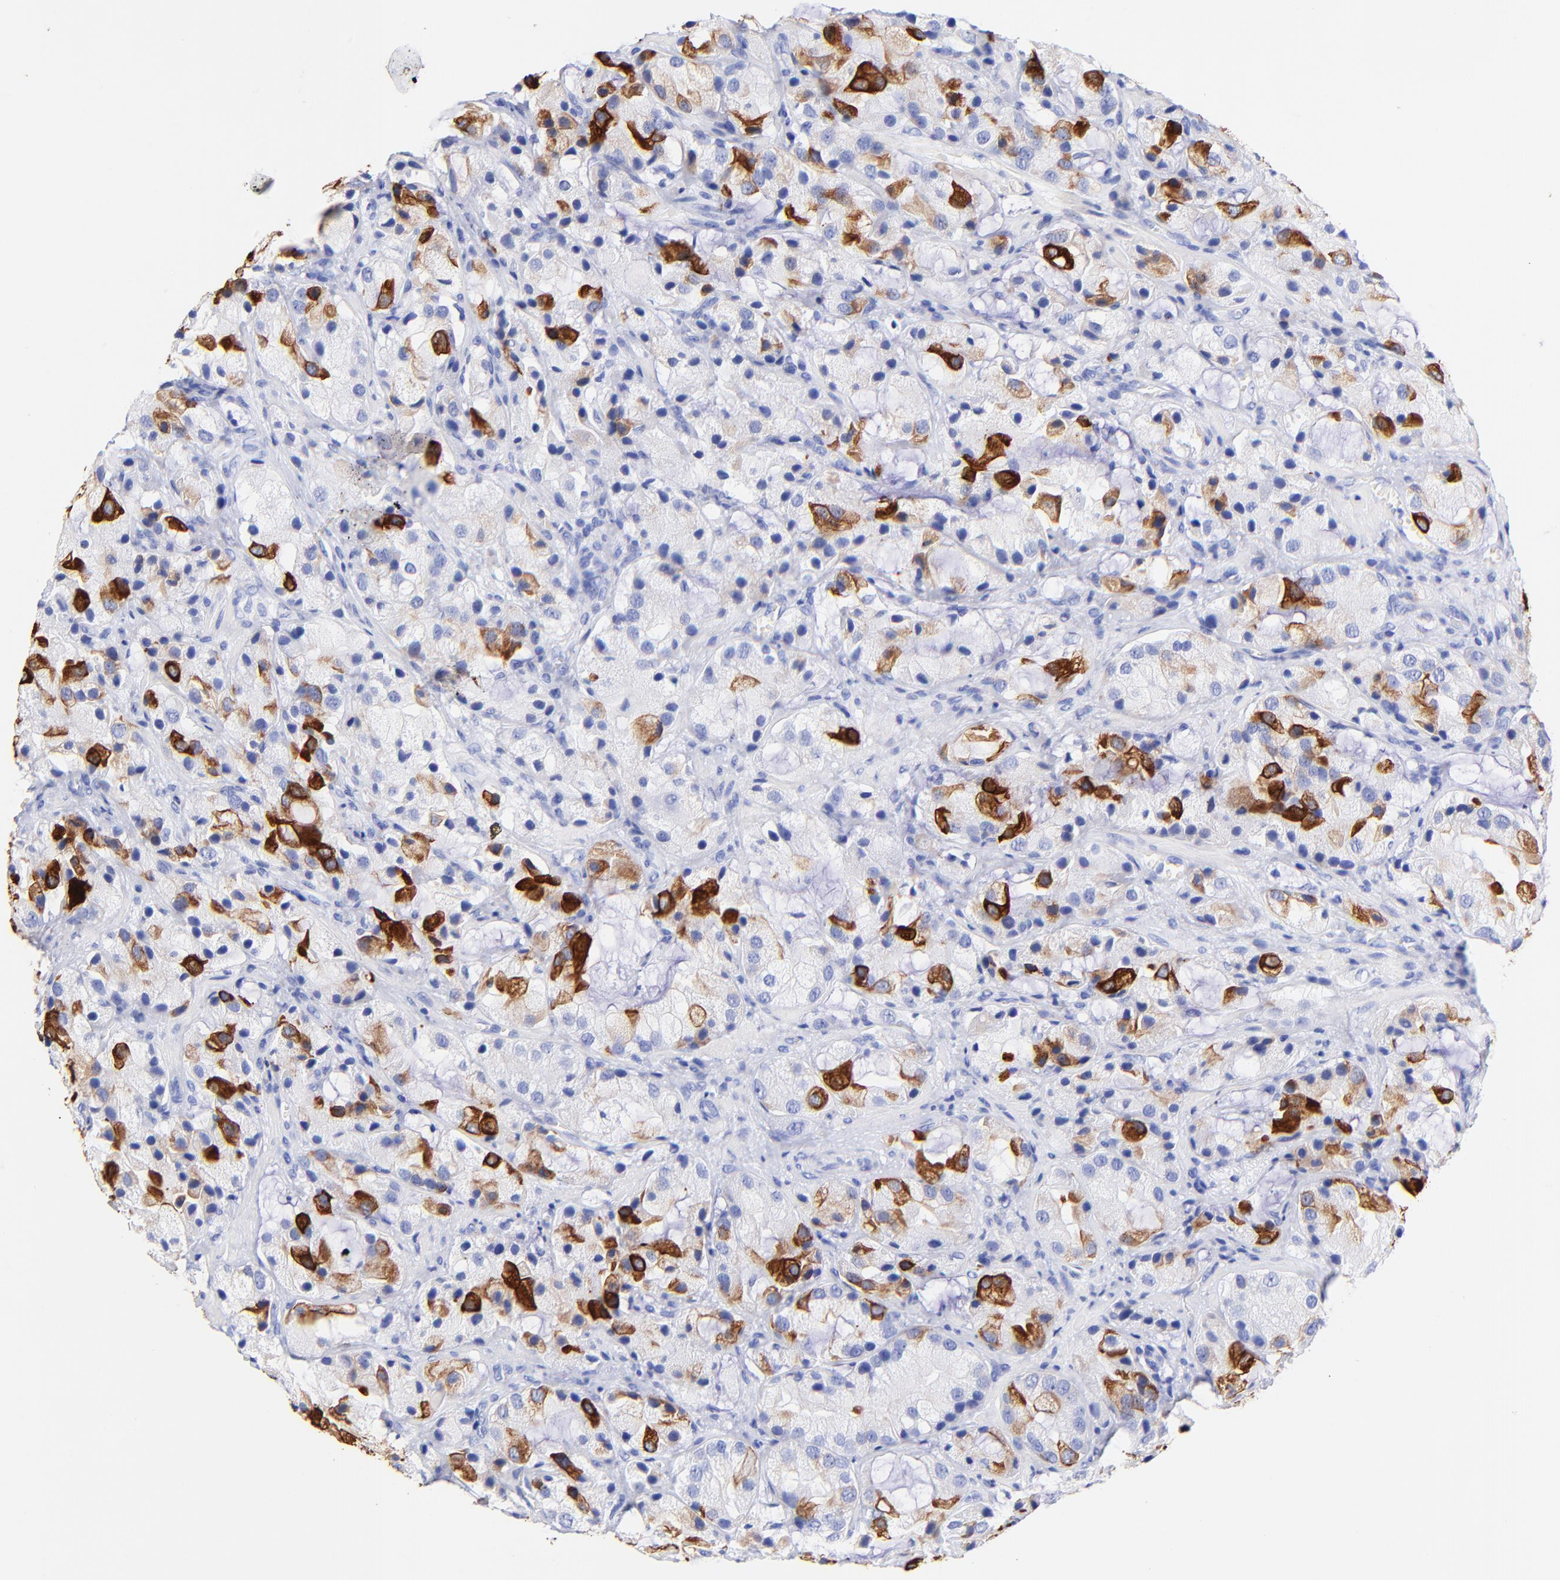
{"staining": {"intensity": "strong", "quantity": "25%-75%", "location": "cytoplasmic/membranous"}, "tissue": "prostate cancer", "cell_type": "Tumor cells", "image_type": "cancer", "snomed": [{"axis": "morphology", "description": "Adenocarcinoma, High grade"}, {"axis": "topography", "description": "Prostate"}], "caption": "Immunohistochemistry (IHC) micrograph of adenocarcinoma (high-grade) (prostate) stained for a protein (brown), which exhibits high levels of strong cytoplasmic/membranous positivity in approximately 25%-75% of tumor cells.", "gene": "KRT19", "patient": {"sex": "male", "age": 70}}